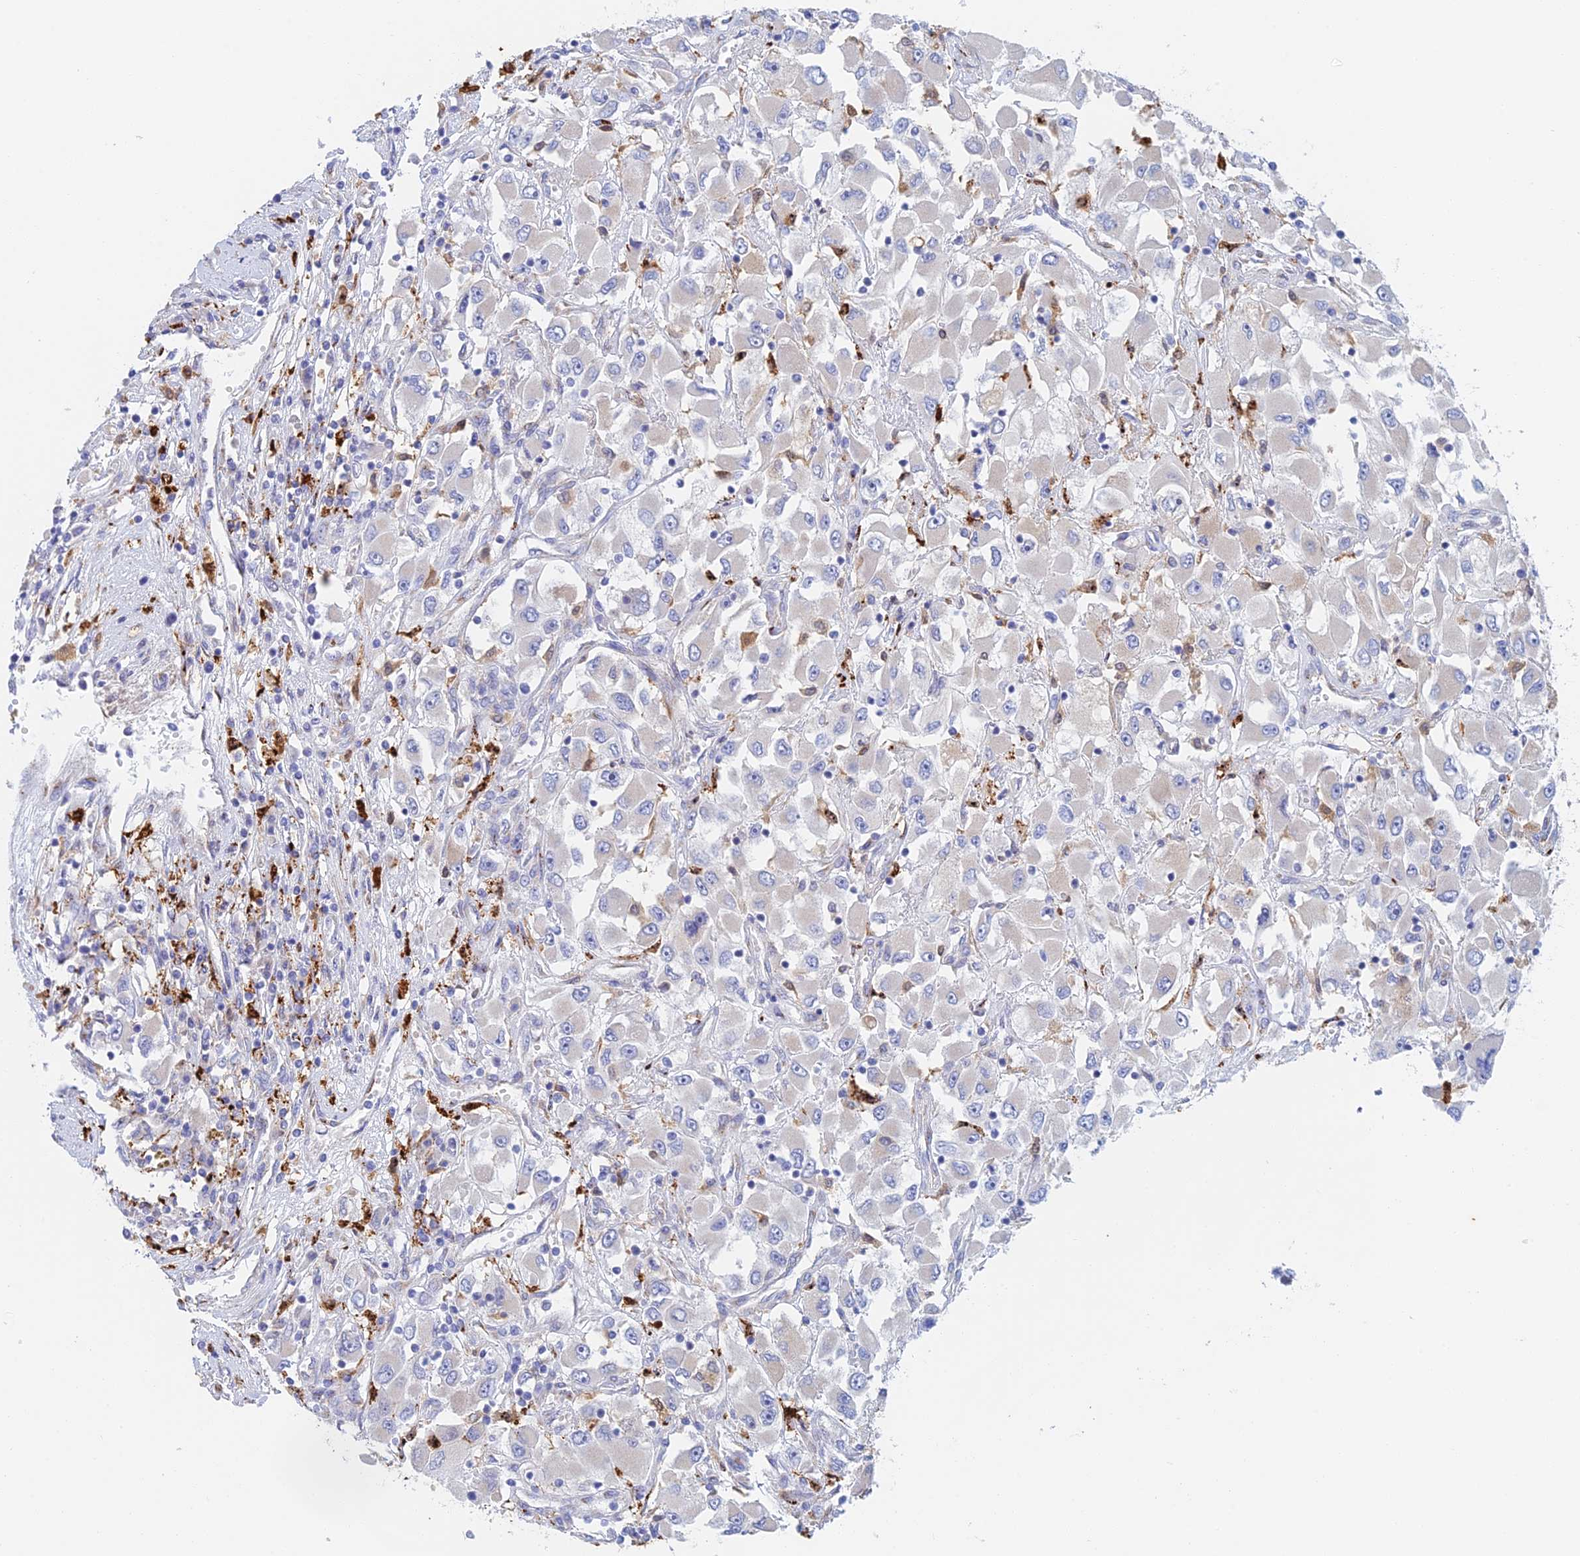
{"staining": {"intensity": "negative", "quantity": "none", "location": "none"}, "tissue": "renal cancer", "cell_type": "Tumor cells", "image_type": "cancer", "snomed": [{"axis": "morphology", "description": "Adenocarcinoma, NOS"}, {"axis": "topography", "description": "Kidney"}], "caption": "Tumor cells are negative for brown protein staining in renal adenocarcinoma.", "gene": "SLC24A3", "patient": {"sex": "female", "age": 52}}